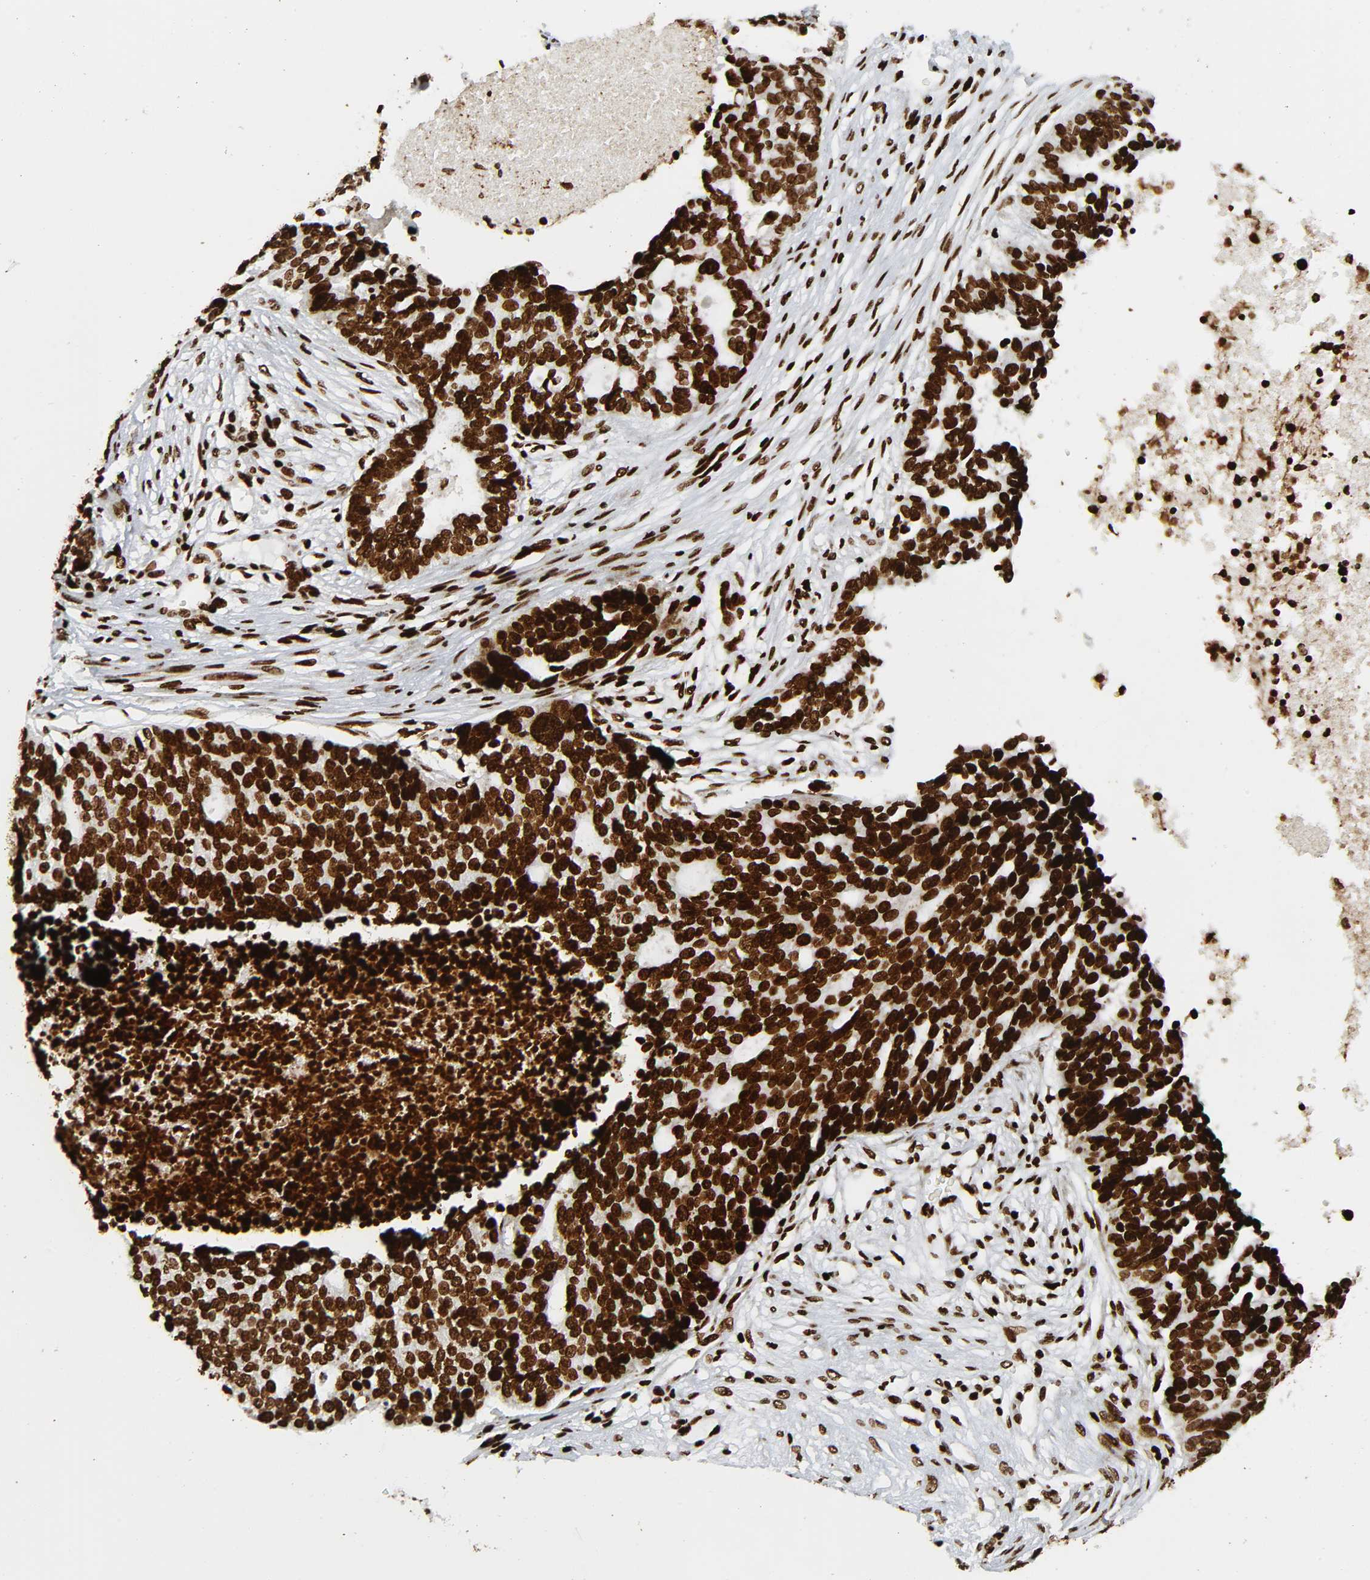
{"staining": {"intensity": "strong", "quantity": ">75%", "location": "nuclear"}, "tissue": "ovarian cancer", "cell_type": "Tumor cells", "image_type": "cancer", "snomed": [{"axis": "morphology", "description": "Cystadenocarcinoma, serous, NOS"}, {"axis": "topography", "description": "Ovary"}], "caption": "A high amount of strong nuclear expression is present in about >75% of tumor cells in serous cystadenocarcinoma (ovarian) tissue.", "gene": "RXRA", "patient": {"sex": "female", "age": 59}}